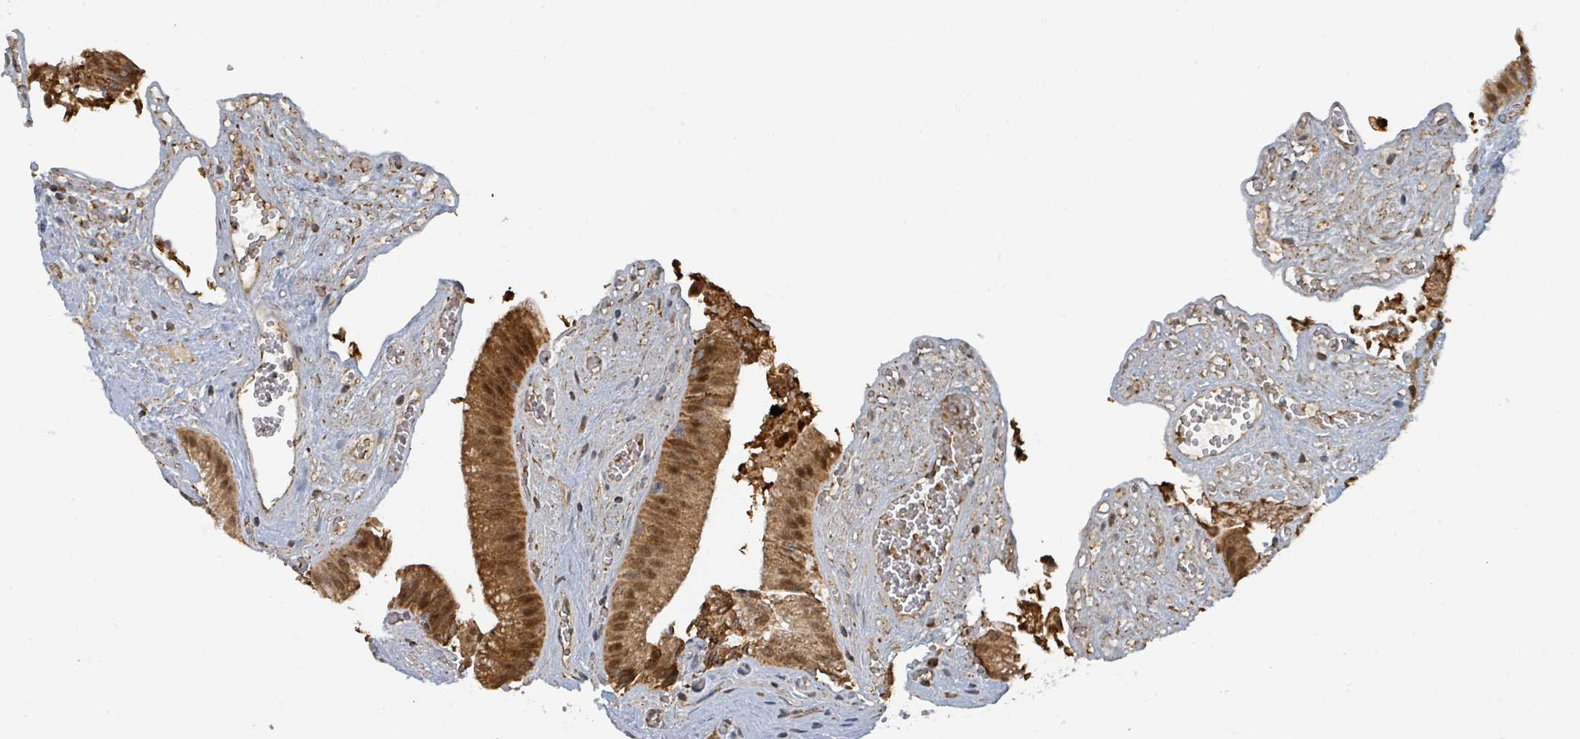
{"staining": {"intensity": "strong", "quantity": ">75%", "location": "cytoplasmic/membranous,nuclear"}, "tissue": "gallbladder", "cell_type": "Glandular cells", "image_type": "normal", "snomed": [{"axis": "morphology", "description": "Normal tissue, NOS"}, {"axis": "topography", "description": "Gallbladder"}, {"axis": "topography", "description": "Peripheral nerve tissue"}], "caption": "The histopathology image displays immunohistochemical staining of benign gallbladder. There is strong cytoplasmic/membranous,nuclear positivity is present in approximately >75% of glandular cells.", "gene": "PSMB7", "patient": {"sex": "male", "age": 17}}